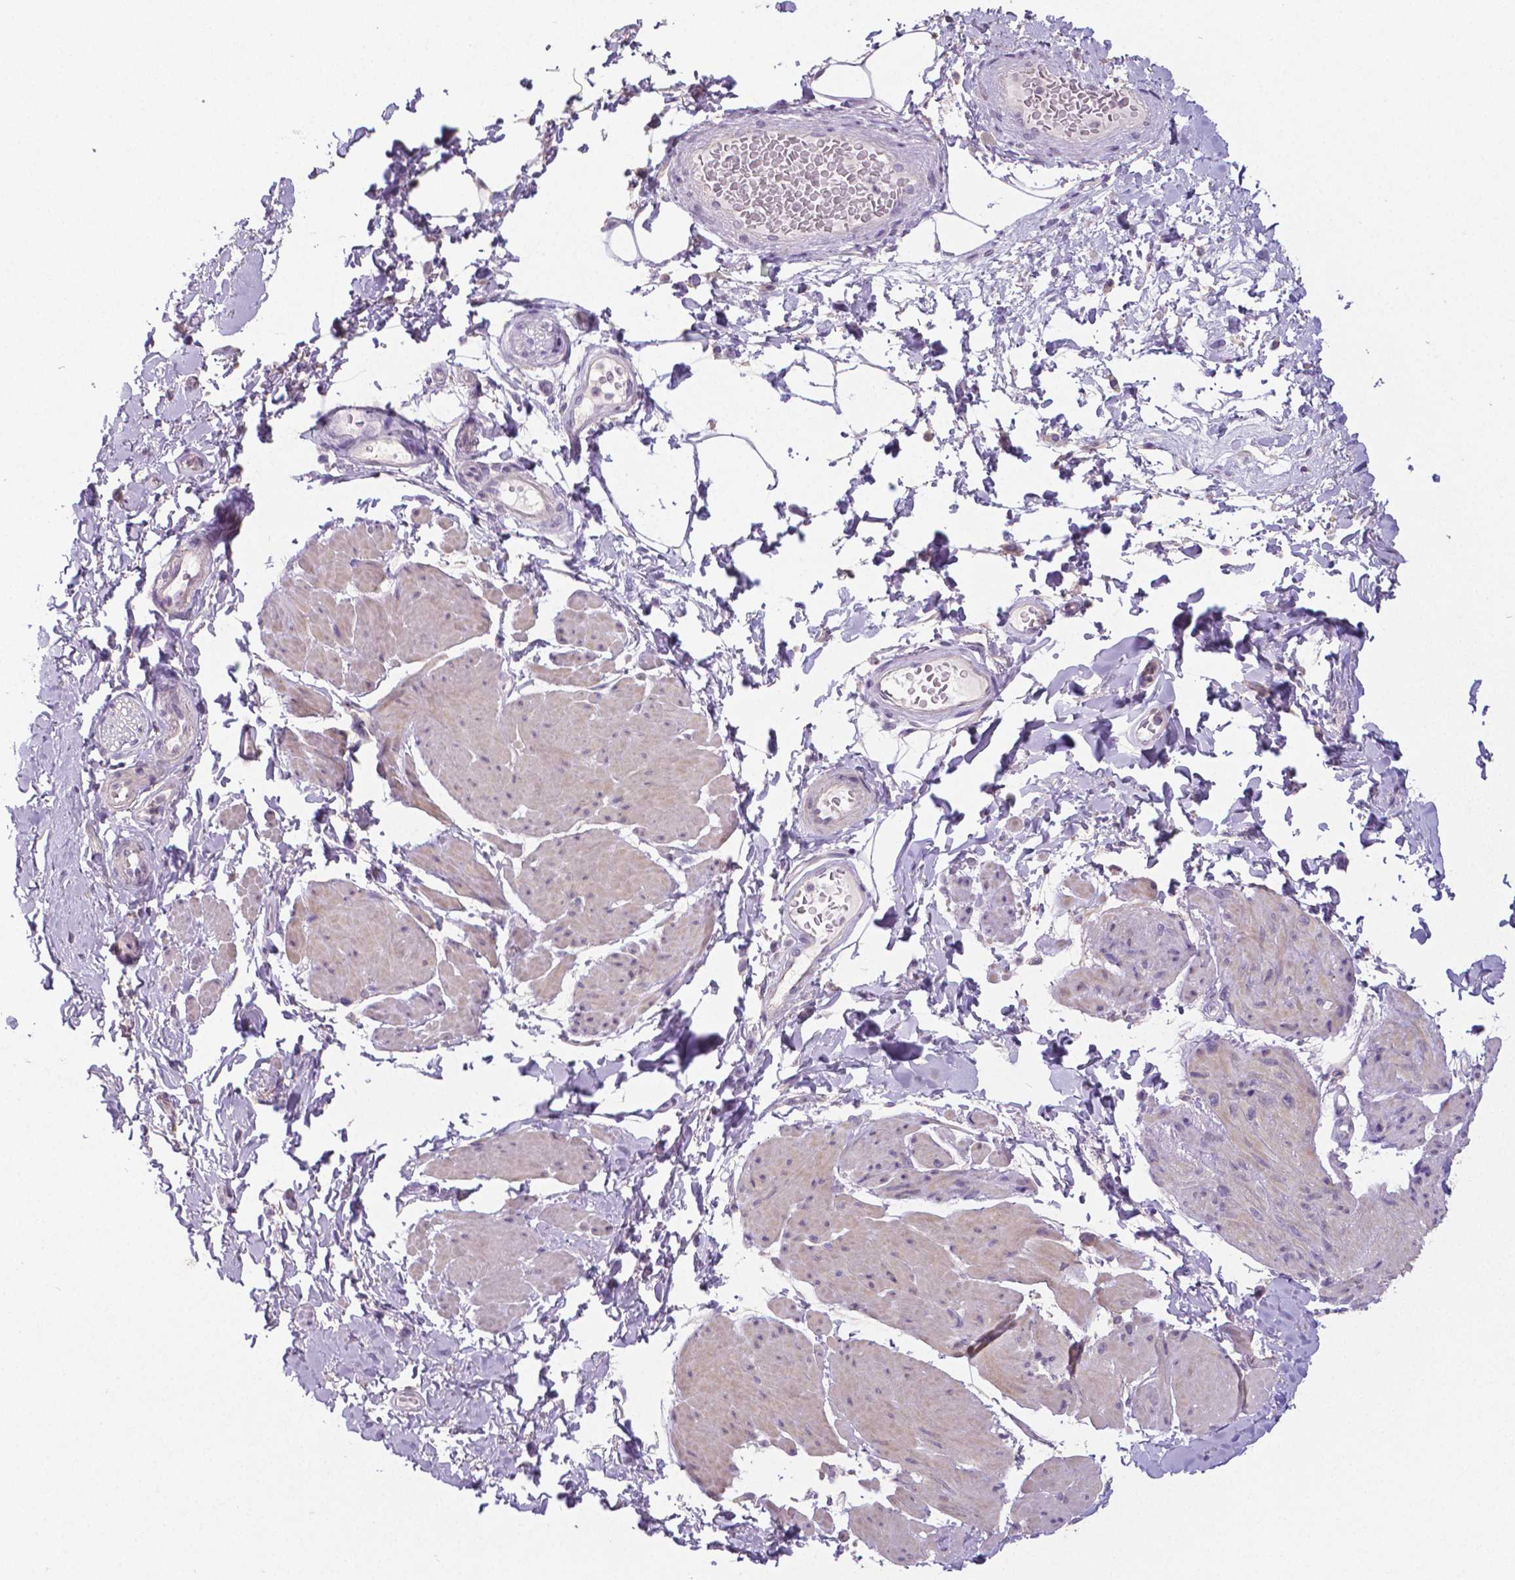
{"staining": {"intensity": "negative", "quantity": "none", "location": "none"}, "tissue": "adipose tissue", "cell_type": "Adipocytes", "image_type": "normal", "snomed": [{"axis": "morphology", "description": "Normal tissue, NOS"}, {"axis": "topography", "description": "Urinary bladder"}, {"axis": "topography", "description": "Peripheral nerve tissue"}], "caption": "Adipocytes are negative for protein expression in normal human adipose tissue. (Stains: DAB immunohistochemistry (IHC) with hematoxylin counter stain, Microscopy: brightfield microscopy at high magnification).", "gene": "CRMP1", "patient": {"sex": "female", "age": 60}}